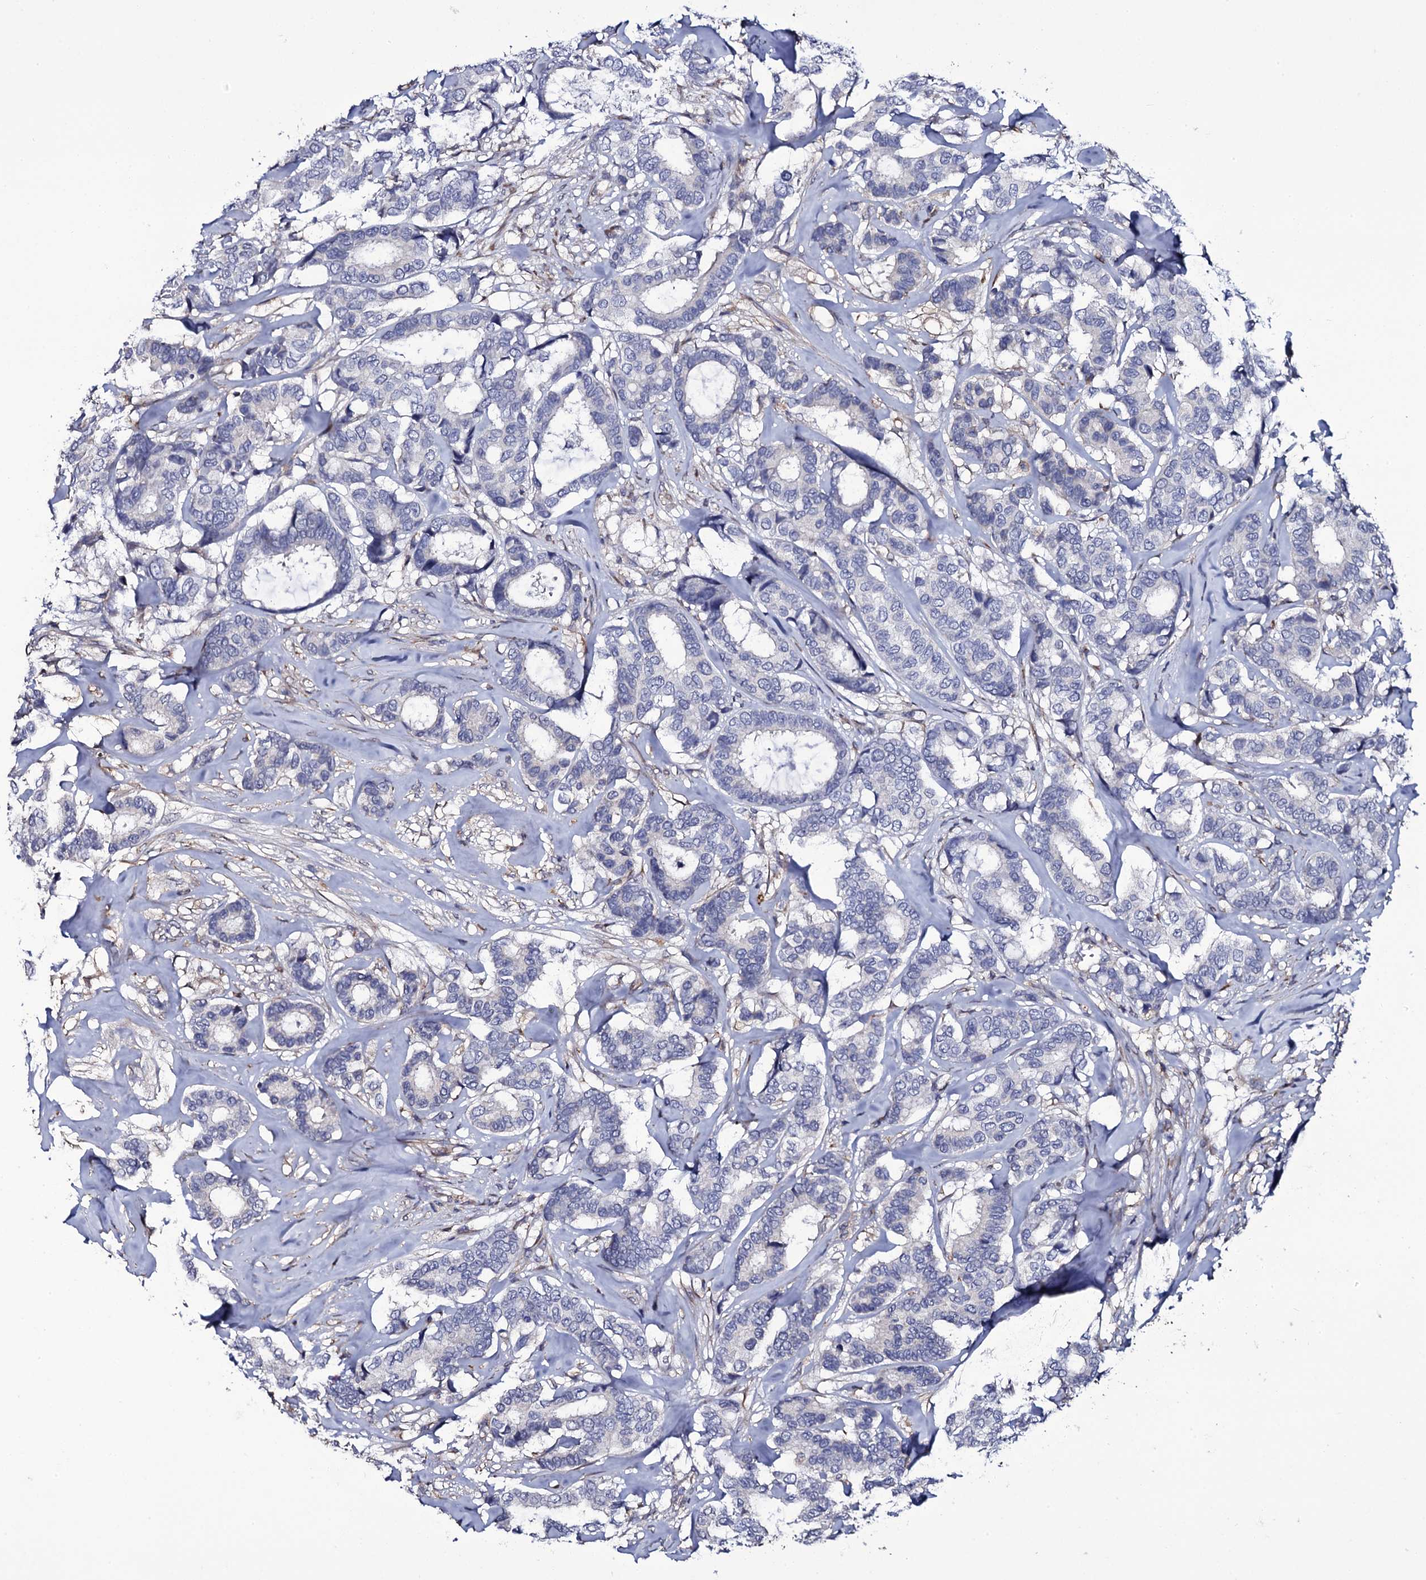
{"staining": {"intensity": "negative", "quantity": "none", "location": "none"}, "tissue": "breast cancer", "cell_type": "Tumor cells", "image_type": "cancer", "snomed": [{"axis": "morphology", "description": "Duct carcinoma"}, {"axis": "topography", "description": "Breast"}], "caption": "Immunohistochemistry micrograph of human breast cancer stained for a protein (brown), which displays no expression in tumor cells.", "gene": "TTC23", "patient": {"sex": "female", "age": 87}}